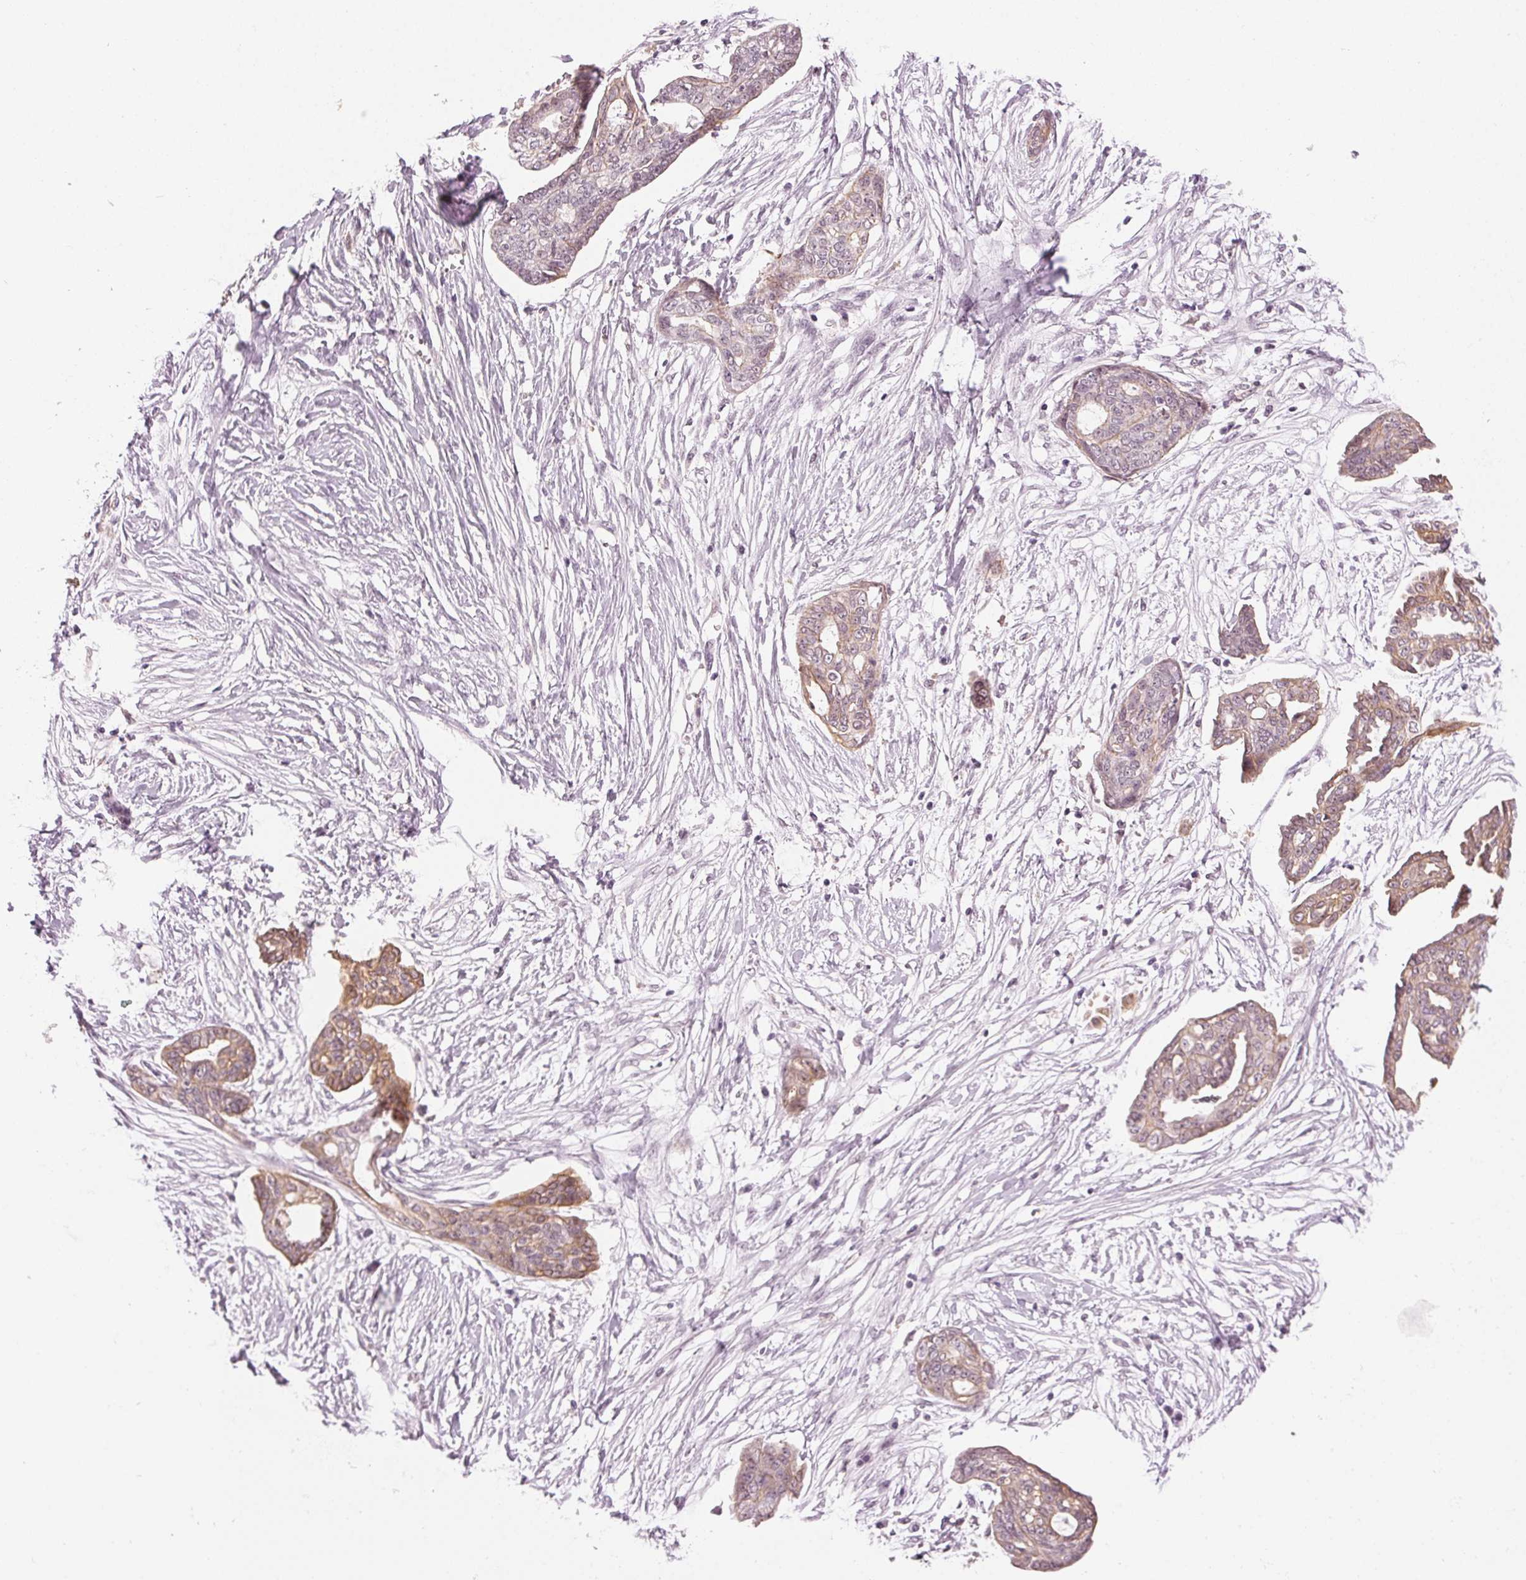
{"staining": {"intensity": "weak", "quantity": ">75%", "location": "cytoplasmic/membranous"}, "tissue": "ovarian cancer", "cell_type": "Tumor cells", "image_type": "cancer", "snomed": [{"axis": "morphology", "description": "Cystadenocarcinoma, serous, NOS"}, {"axis": "topography", "description": "Ovary"}], "caption": "Immunohistochemical staining of serous cystadenocarcinoma (ovarian) shows low levels of weak cytoplasmic/membranous protein positivity in about >75% of tumor cells.", "gene": "AIF1L", "patient": {"sex": "female", "age": 71}}